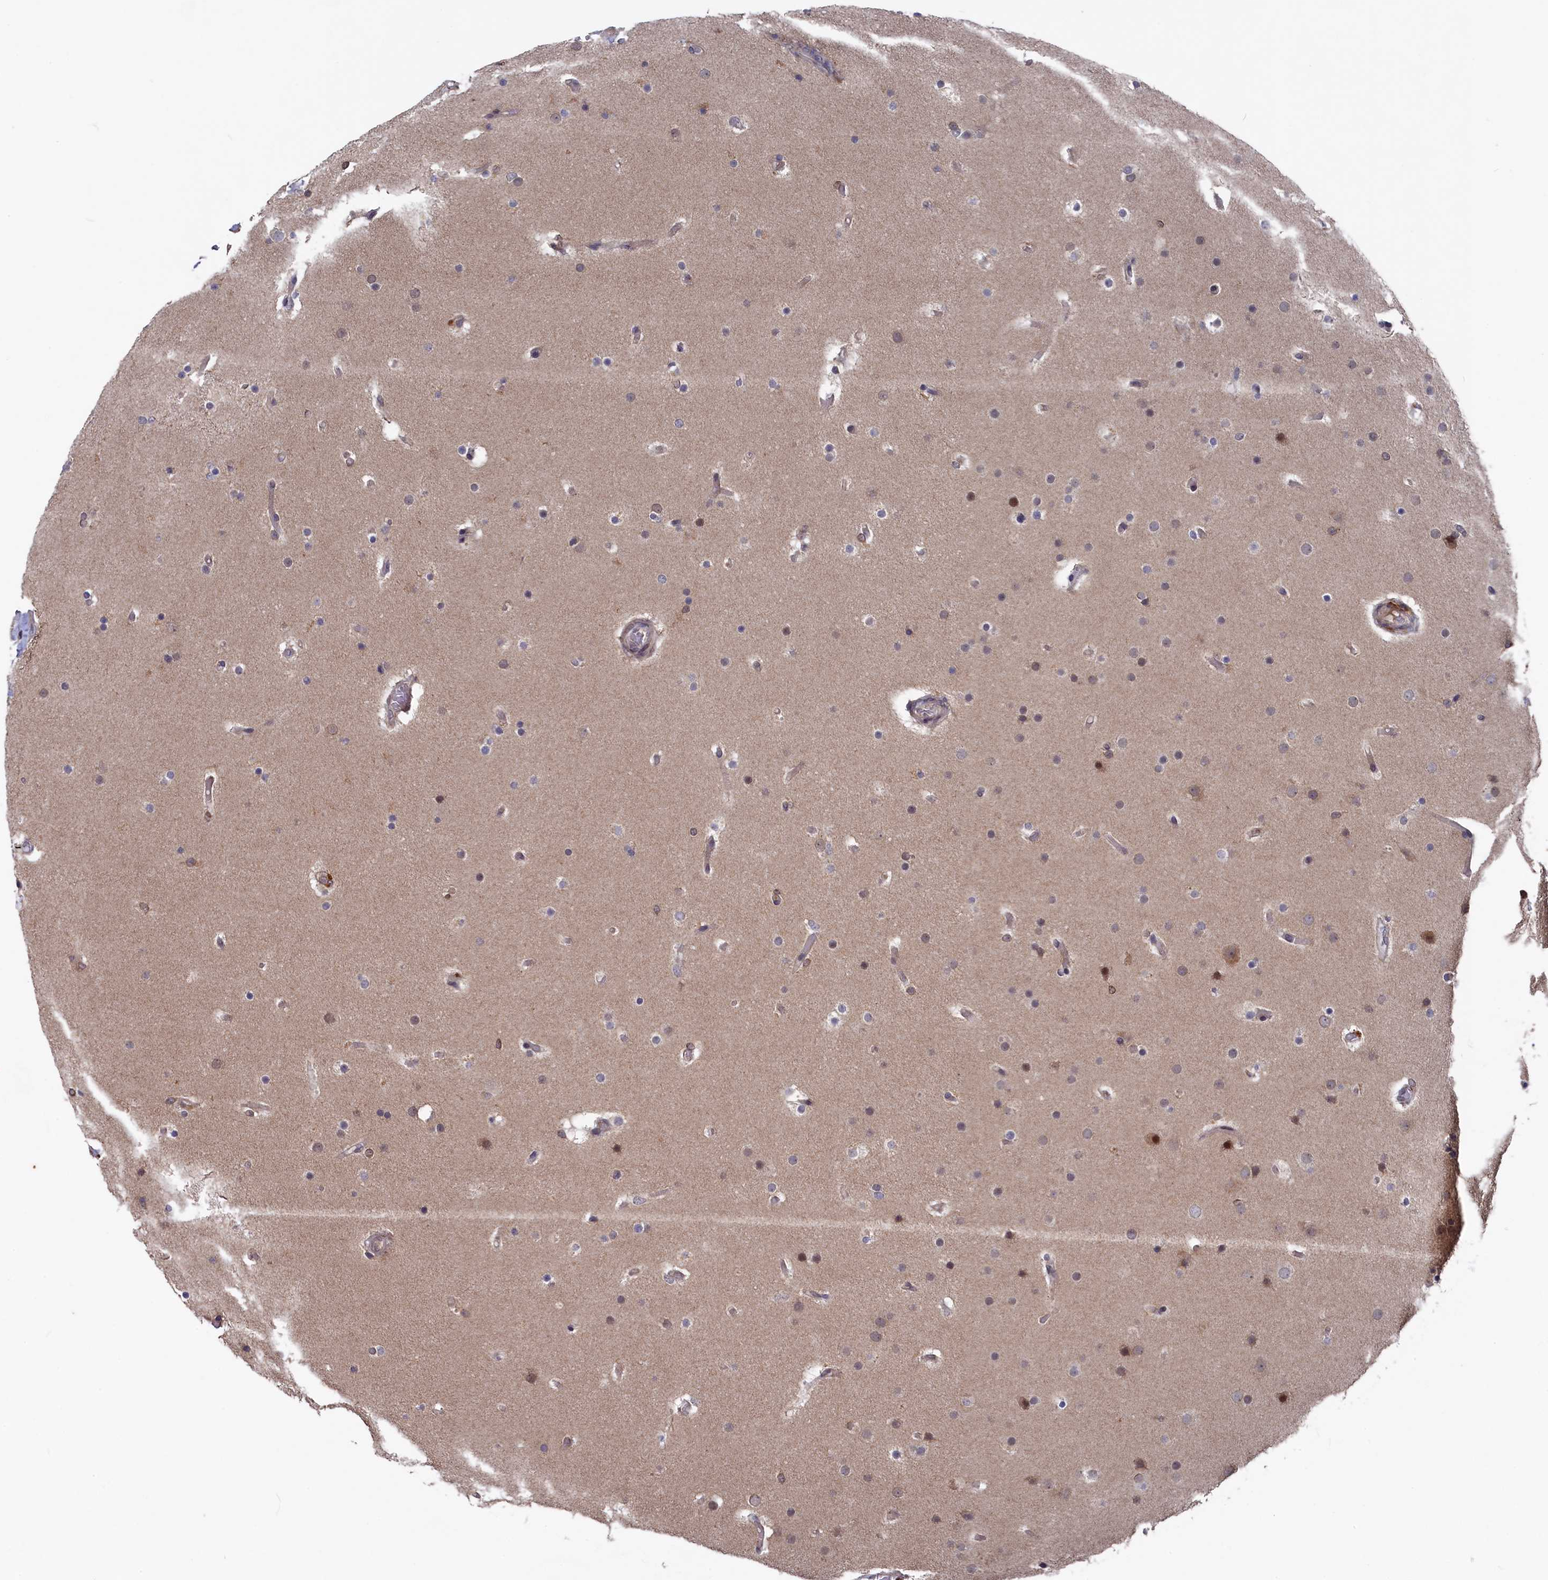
{"staining": {"intensity": "weak", "quantity": "<25%", "location": "nuclear"}, "tissue": "glioma", "cell_type": "Tumor cells", "image_type": "cancer", "snomed": [{"axis": "morphology", "description": "Glioma, malignant, High grade"}, {"axis": "topography", "description": "Cerebral cortex"}], "caption": "Tumor cells show no significant positivity in malignant glioma (high-grade).", "gene": "TMC5", "patient": {"sex": "female", "age": 36}}